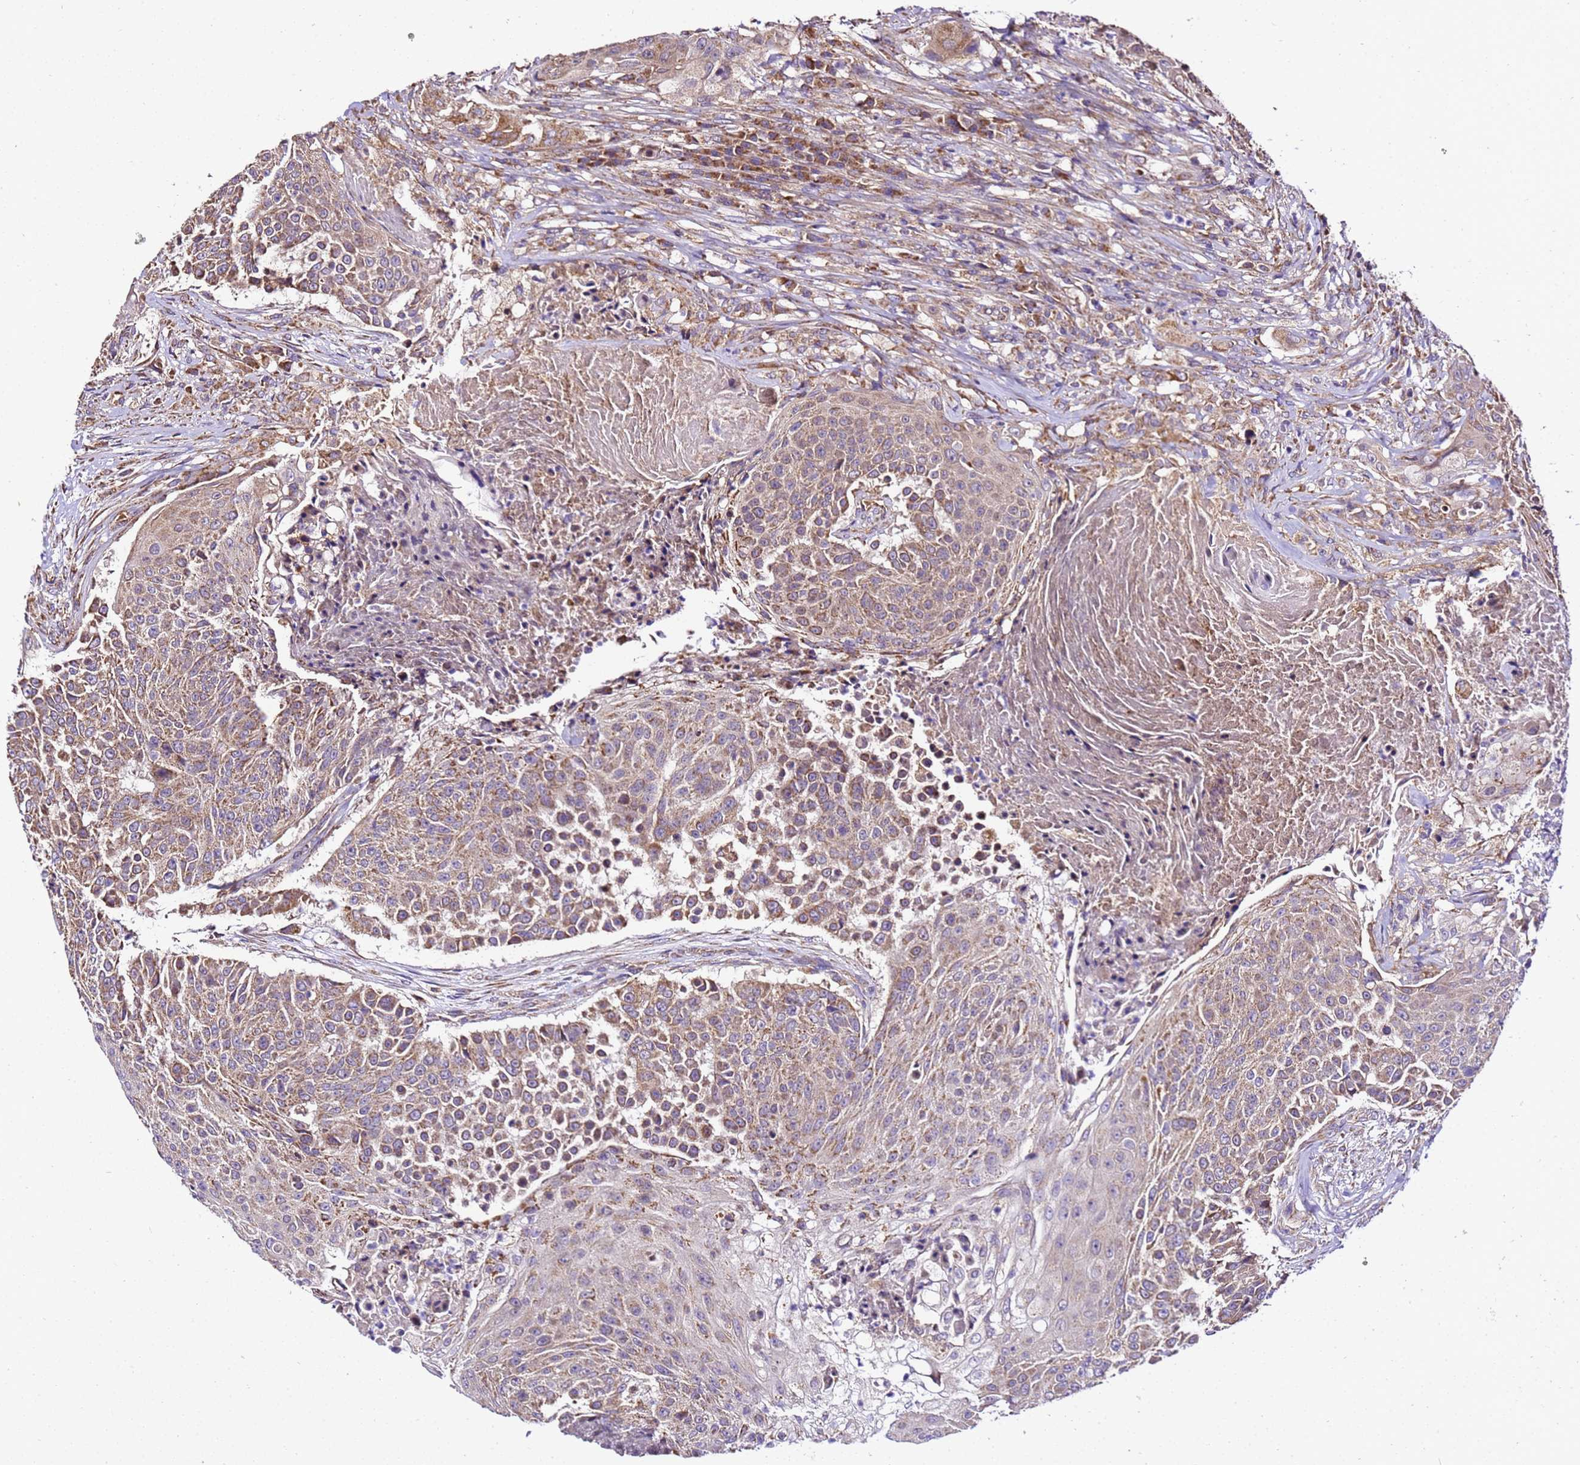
{"staining": {"intensity": "moderate", "quantity": ">75%", "location": "cytoplasmic/membranous"}, "tissue": "urothelial cancer", "cell_type": "Tumor cells", "image_type": "cancer", "snomed": [{"axis": "morphology", "description": "Urothelial carcinoma, High grade"}, {"axis": "topography", "description": "Urinary bladder"}], "caption": "A photomicrograph of human high-grade urothelial carcinoma stained for a protein exhibits moderate cytoplasmic/membranous brown staining in tumor cells.", "gene": "LRRIQ1", "patient": {"sex": "female", "age": 63}}